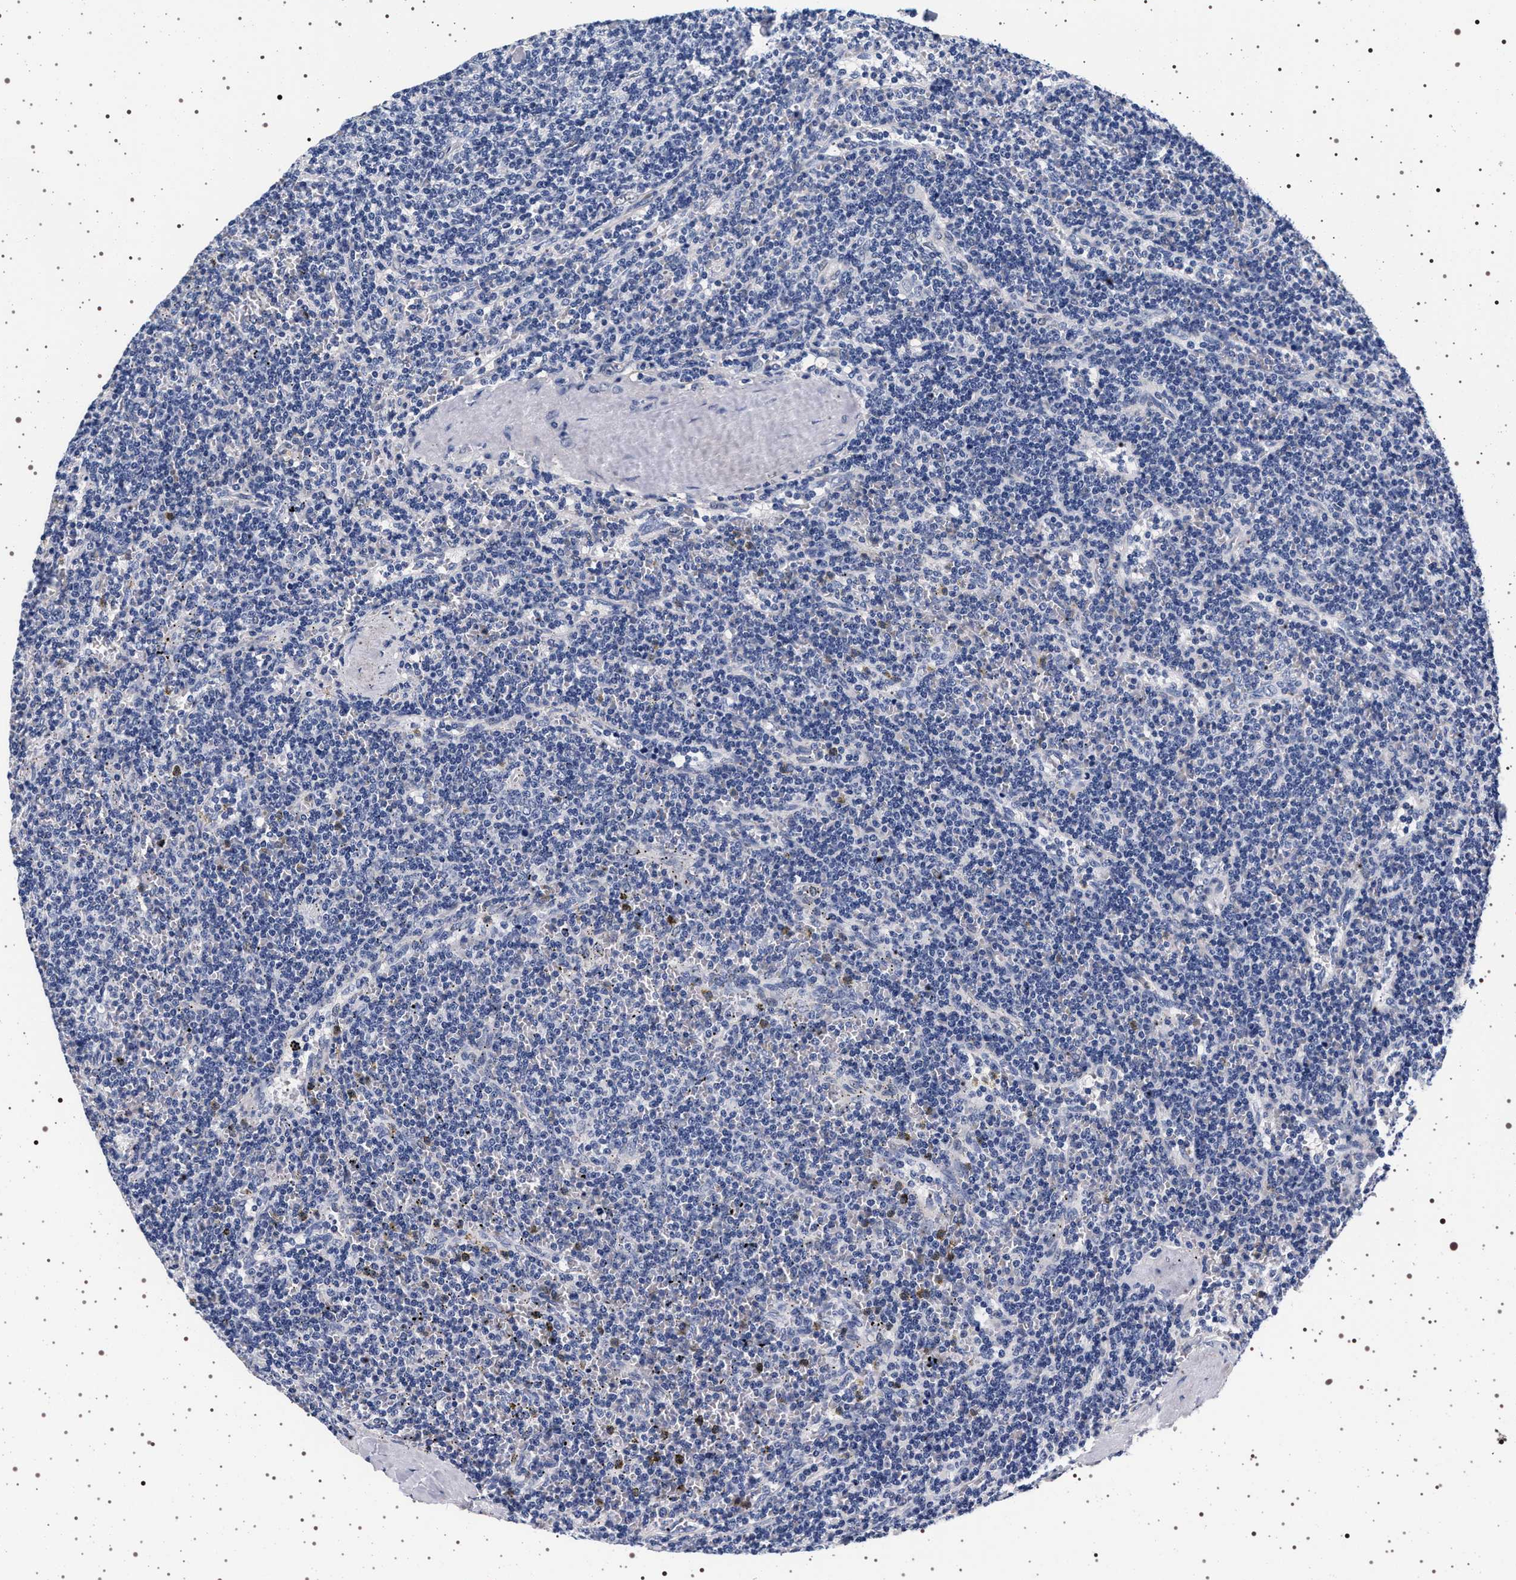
{"staining": {"intensity": "negative", "quantity": "none", "location": "none"}, "tissue": "lymphoma", "cell_type": "Tumor cells", "image_type": "cancer", "snomed": [{"axis": "morphology", "description": "Malignant lymphoma, non-Hodgkin's type, Low grade"}, {"axis": "topography", "description": "Spleen"}], "caption": "The photomicrograph exhibits no significant staining in tumor cells of low-grade malignant lymphoma, non-Hodgkin's type.", "gene": "MAPK10", "patient": {"sex": "female", "age": 50}}